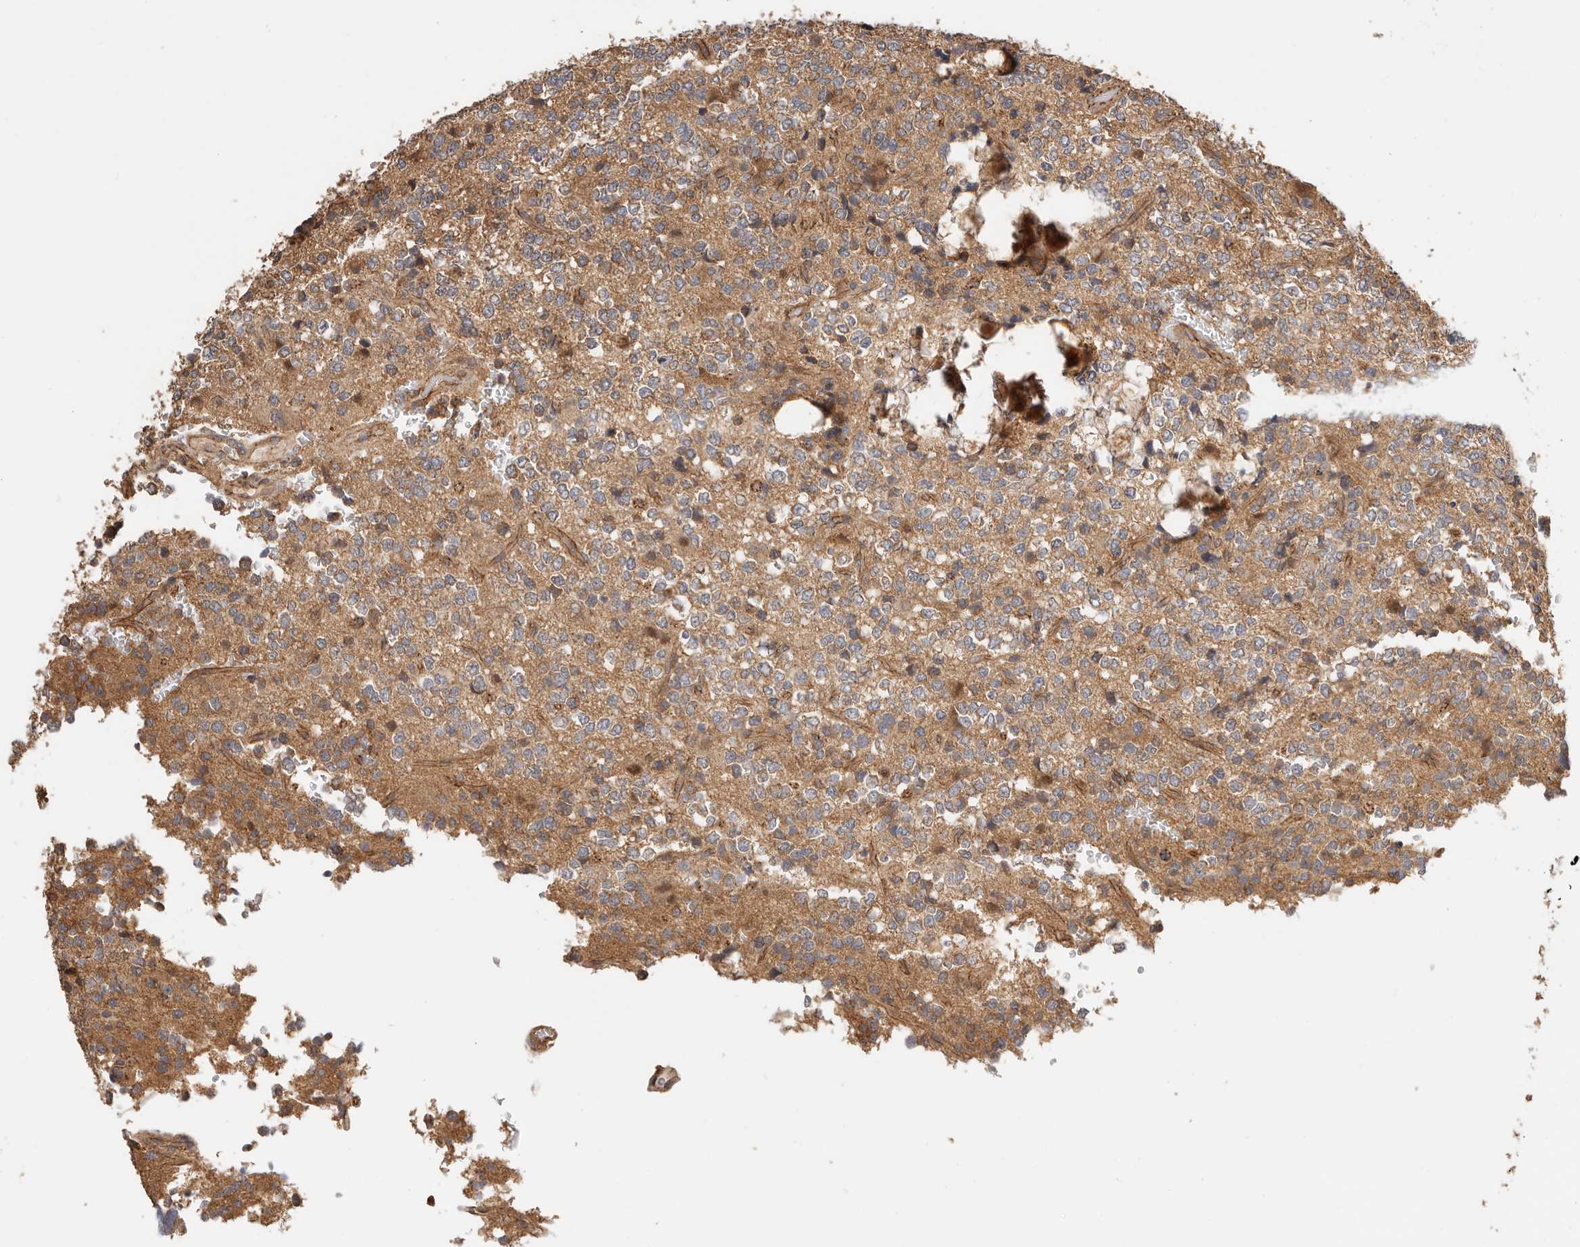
{"staining": {"intensity": "moderate", "quantity": ">75%", "location": "cytoplasmic/membranous"}, "tissue": "glioma", "cell_type": "Tumor cells", "image_type": "cancer", "snomed": [{"axis": "morphology", "description": "Glioma, malignant, High grade"}, {"axis": "topography", "description": "Brain"}], "caption": "The histopathology image demonstrates a brown stain indicating the presence of a protein in the cytoplasmic/membranous of tumor cells in malignant high-grade glioma. The protein is stained brown, and the nuclei are stained in blue (DAB IHC with brightfield microscopy, high magnification).", "gene": "AFDN", "patient": {"sex": "female", "age": 62}}